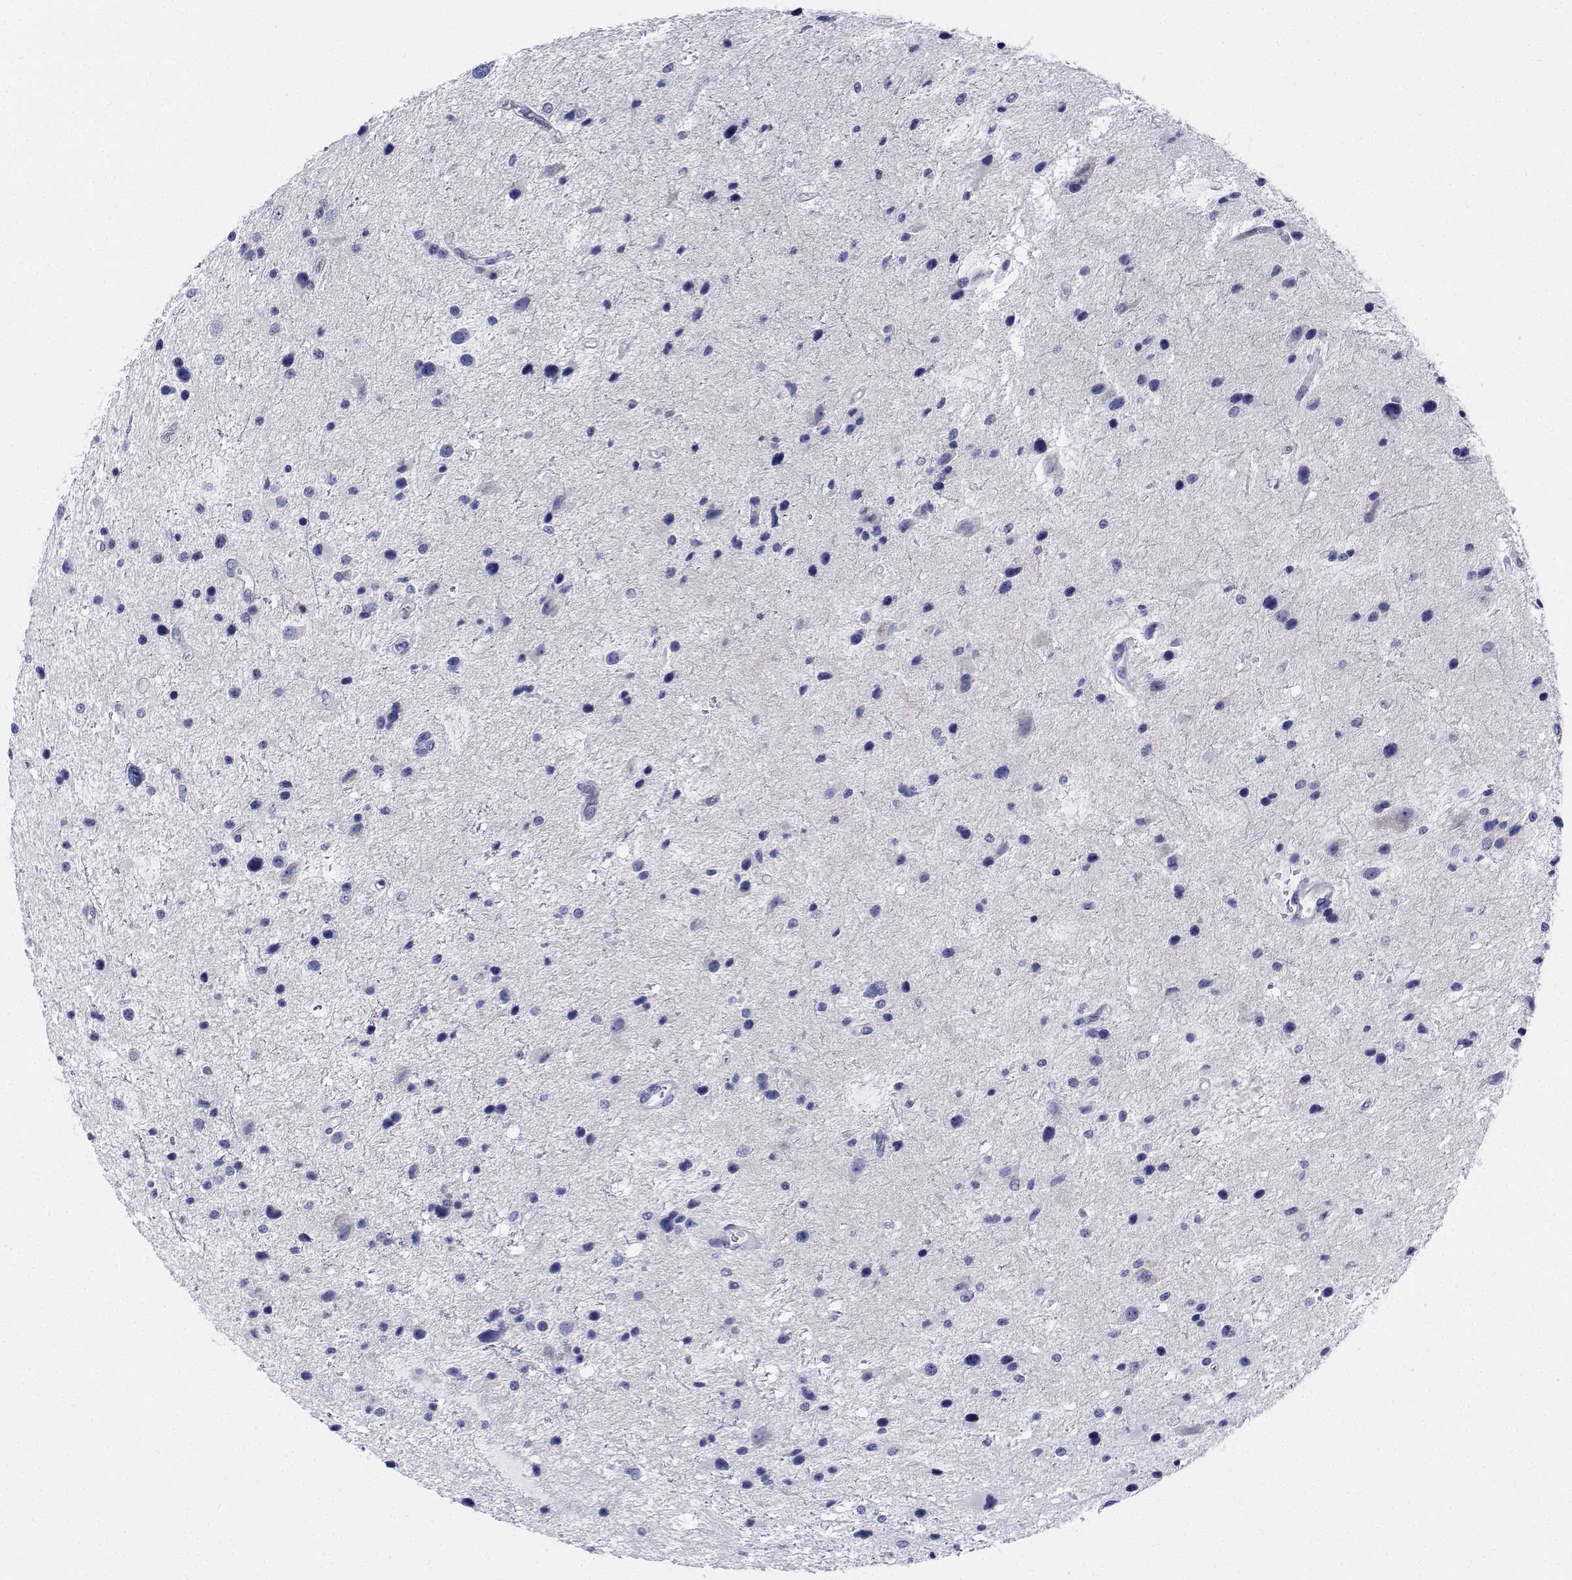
{"staining": {"intensity": "negative", "quantity": "none", "location": "none"}, "tissue": "glioma", "cell_type": "Tumor cells", "image_type": "cancer", "snomed": [{"axis": "morphology", "description": "Glioma, malignant, Low grade"}, {"axis": "topography", "description": "Brain"}], "caption": "This photomicrograph is of malignant glioma (low-grade) stained with IHC to label a protein in brown with the nuclei are counter-stained blue. There is no expression in tumor cells. Brightfield microscopy of immunohistochemistry stained with DAB (3,3'-diaminobenzidine) (brown) and hematoxylin (blue), captured at high magnification.", "gene": "CDHR3", "patient": {"sex": "female", "age": 32}}